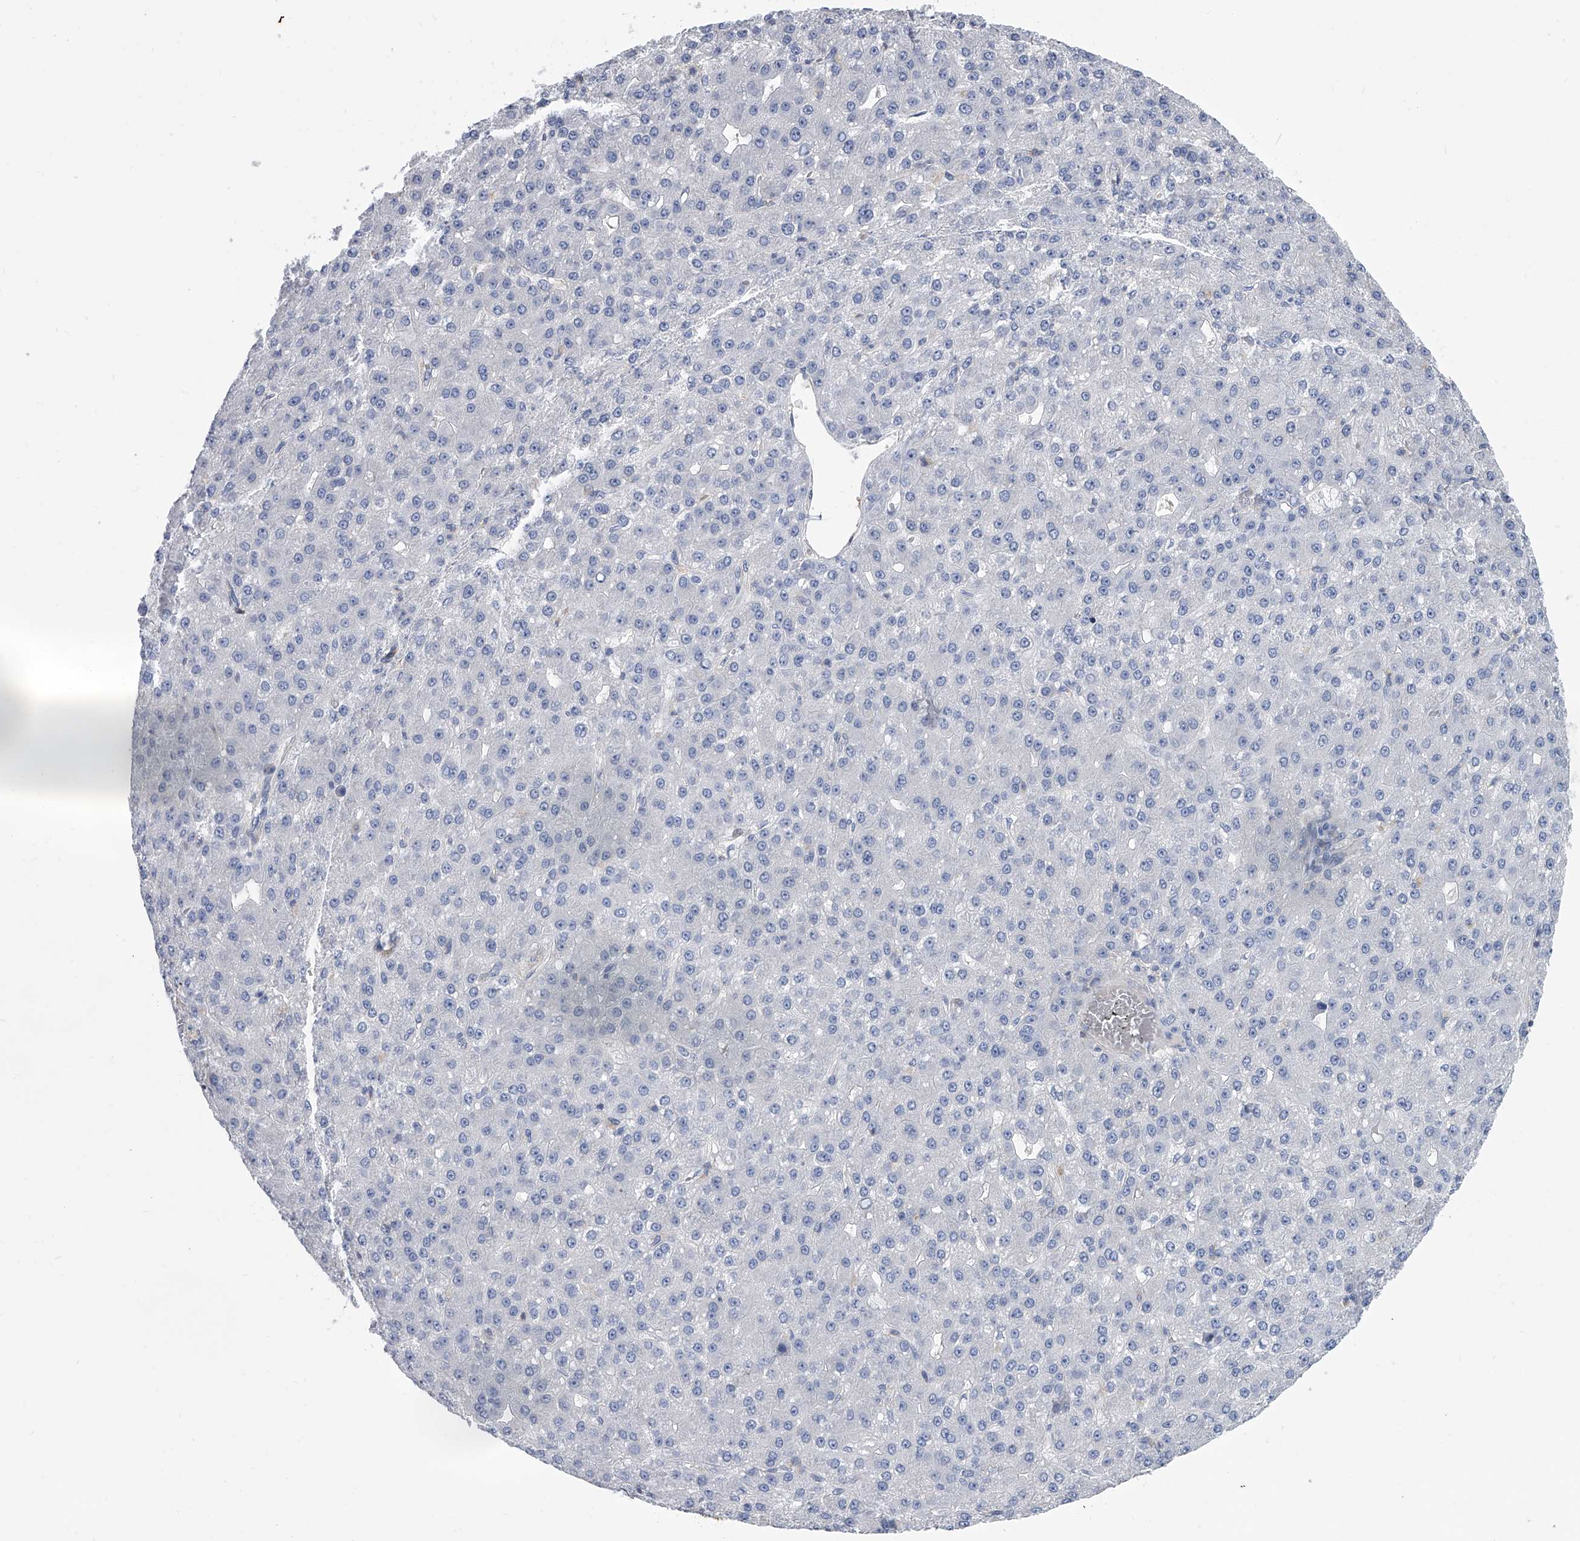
{"staining": {"intensity": "negative", "quantity": "none", "location": "none"}, "tissue": "liver cancer", "cell_type": "Tumor cells", "image_type": "cancer", "snomed": [{"axis": "morphology", "description": "Carcinoma, Hepatocellular, NOS"}, {"axis": "topography", "description": "Liver"}], "caption": "High magnification brightfield microscopy of liver cancer (hepatocellular carcinoma) stained with DAB (3,3'-diaminobenzidine) (brown) and counterstained with hematoxylin (blue): tumor cells show no significant positivity.", "gene": "SERPINB9", "patient": {"sex": "male", "age": 67}}